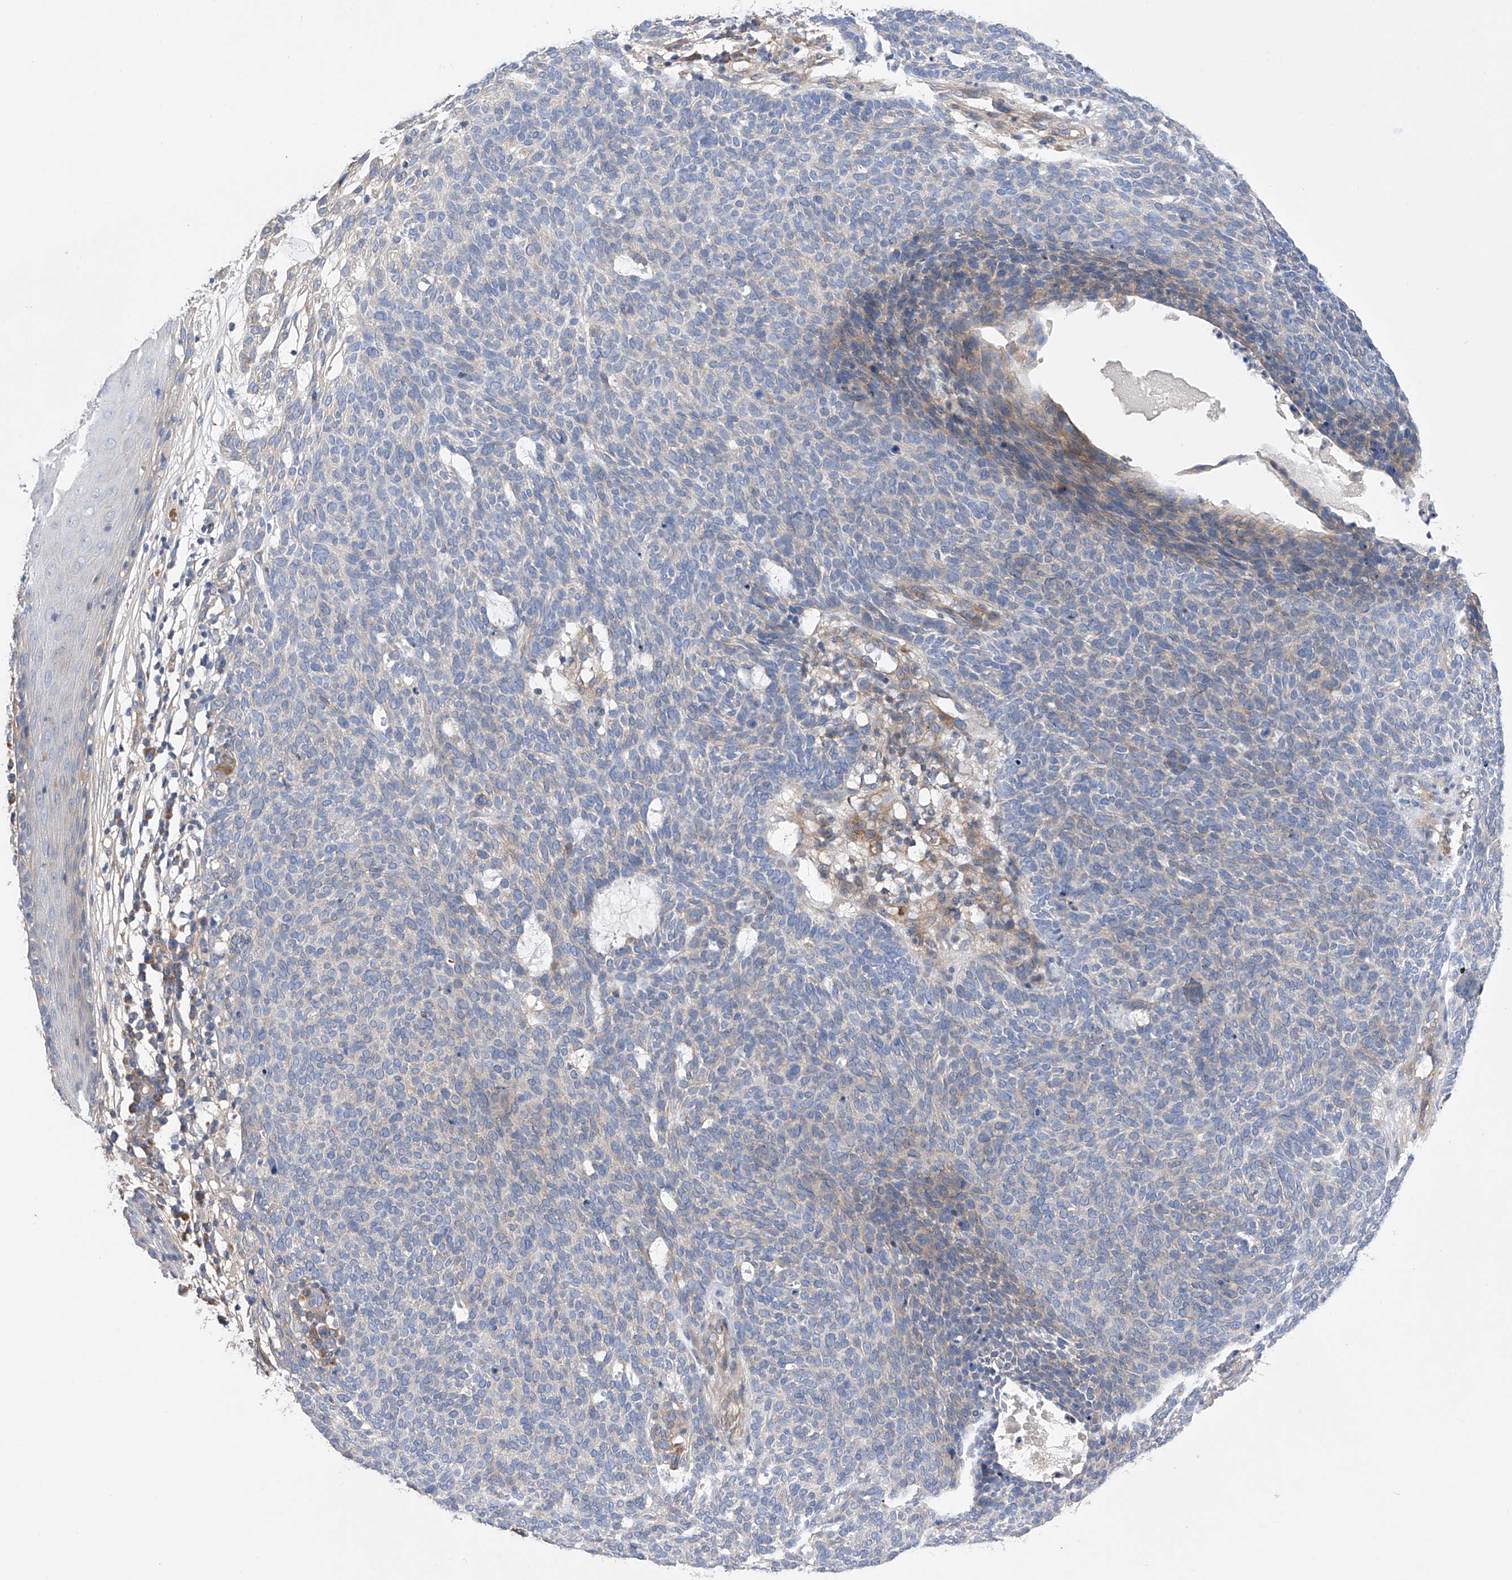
{"staining": {"intensity": "negative", "quantity": "none", "location": "none"}, "tissue": "skin cancer", "cell_type": "Tumor cells", "image_type": "cancer", "snomed": [{"axis": "morphology", "description": "Squamous cell carcinoma, NOS"}, {"axis": "topography", "description": "Skin"}], "caption": "The immunohistochemistry image has no significant expression in tumor cells of squamous cell carcinoma (skin) tissue.", "gene": "NFATC4", "patient": {"sex": "female", "age": 90}}